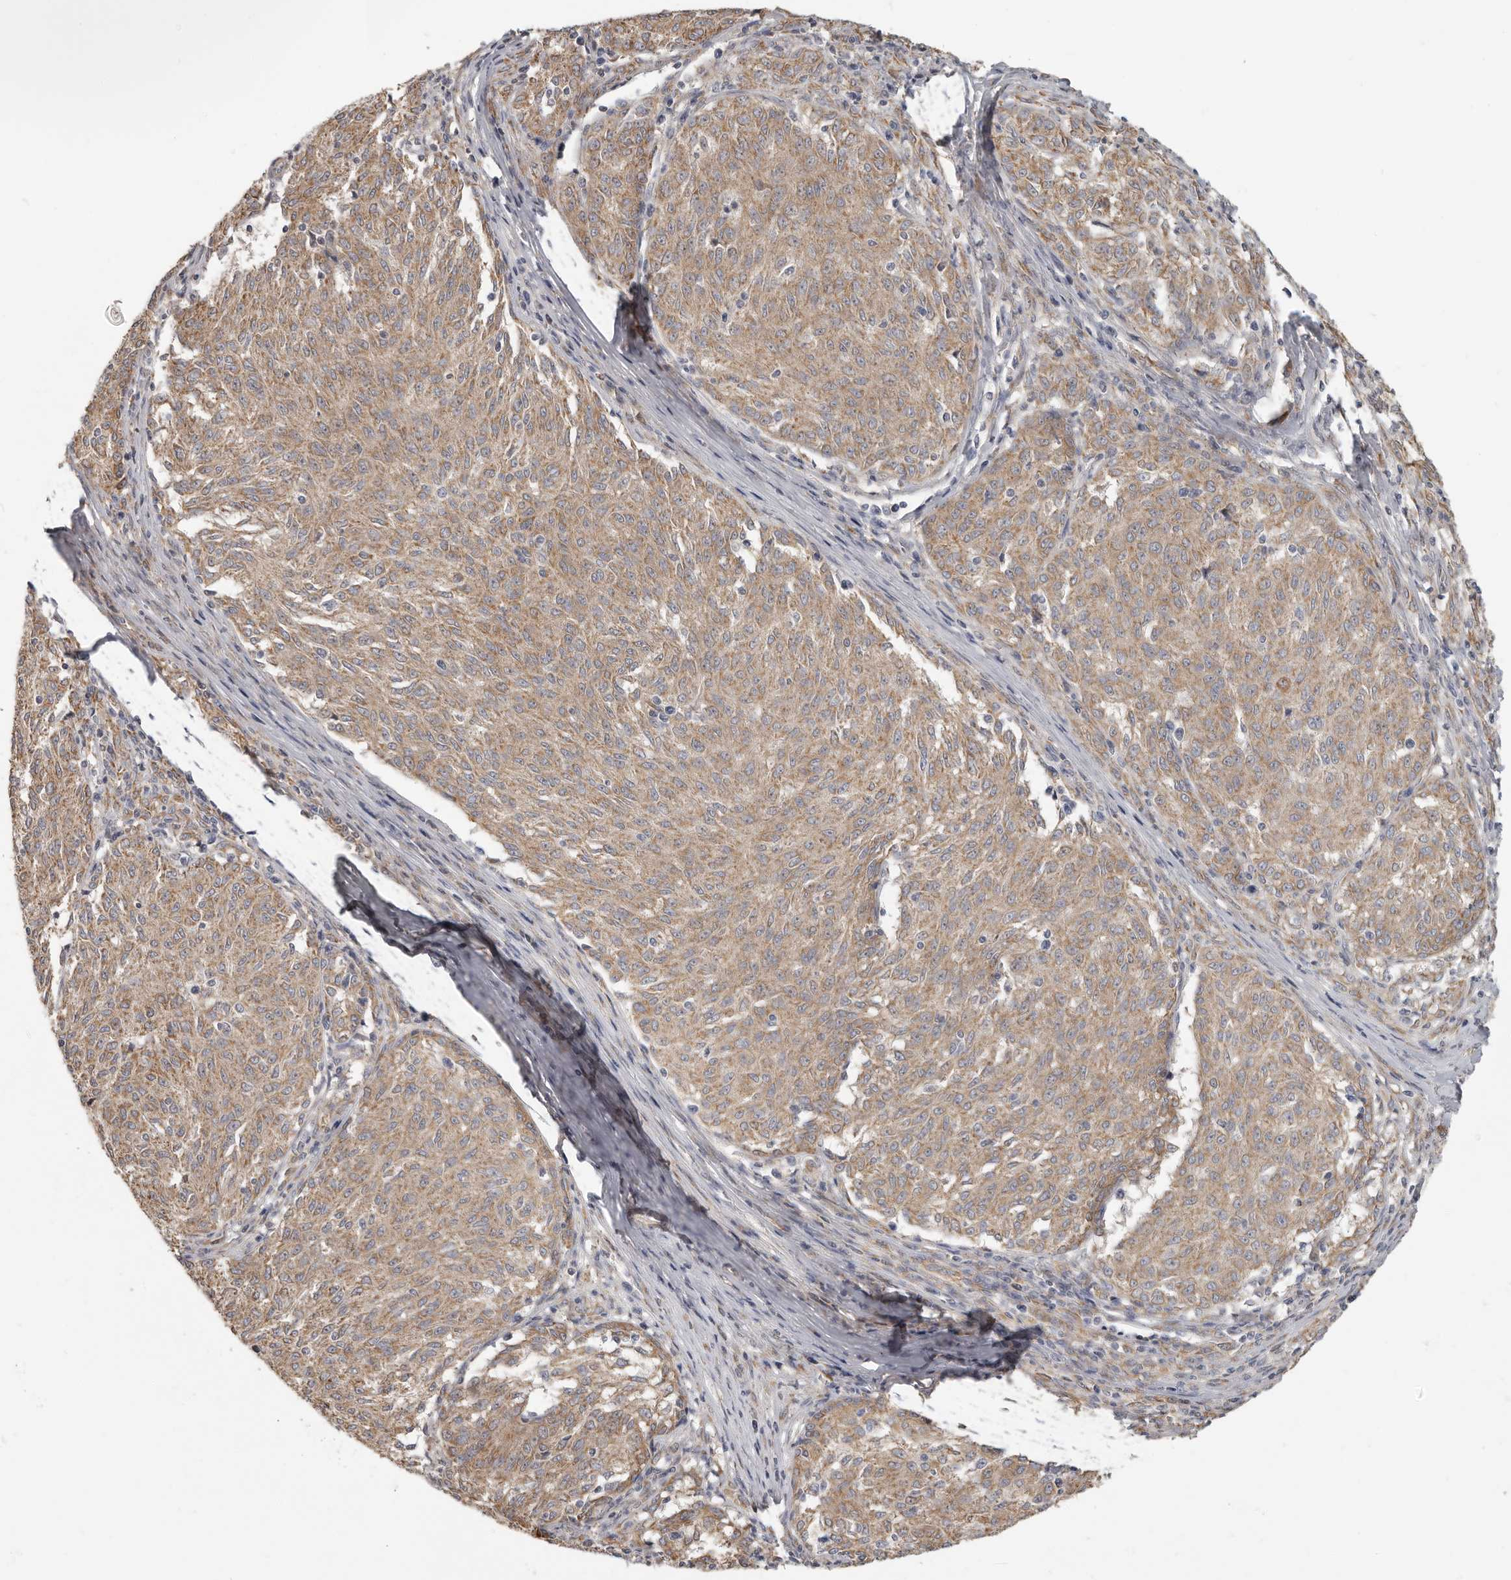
{"staining": {"intensity": "moderate", "quantity": ">75%", "location": "cytoplasmic/membranous"}, "tissue": "melanoma", "cell_type": "Tumor cells", "image_type": "cancer", "snomed": [{"axis": "morphology", "description": "Malignant melanoma, NOS"}, {"axis": "topography", "description": "Skin"}], "caption": "A brown stain labels moderate cytoplasmic/membranous staining of a protein in melanoma tumor cells.", "gene": "UNK", "patient": {"sex": "female", "age": 72}}